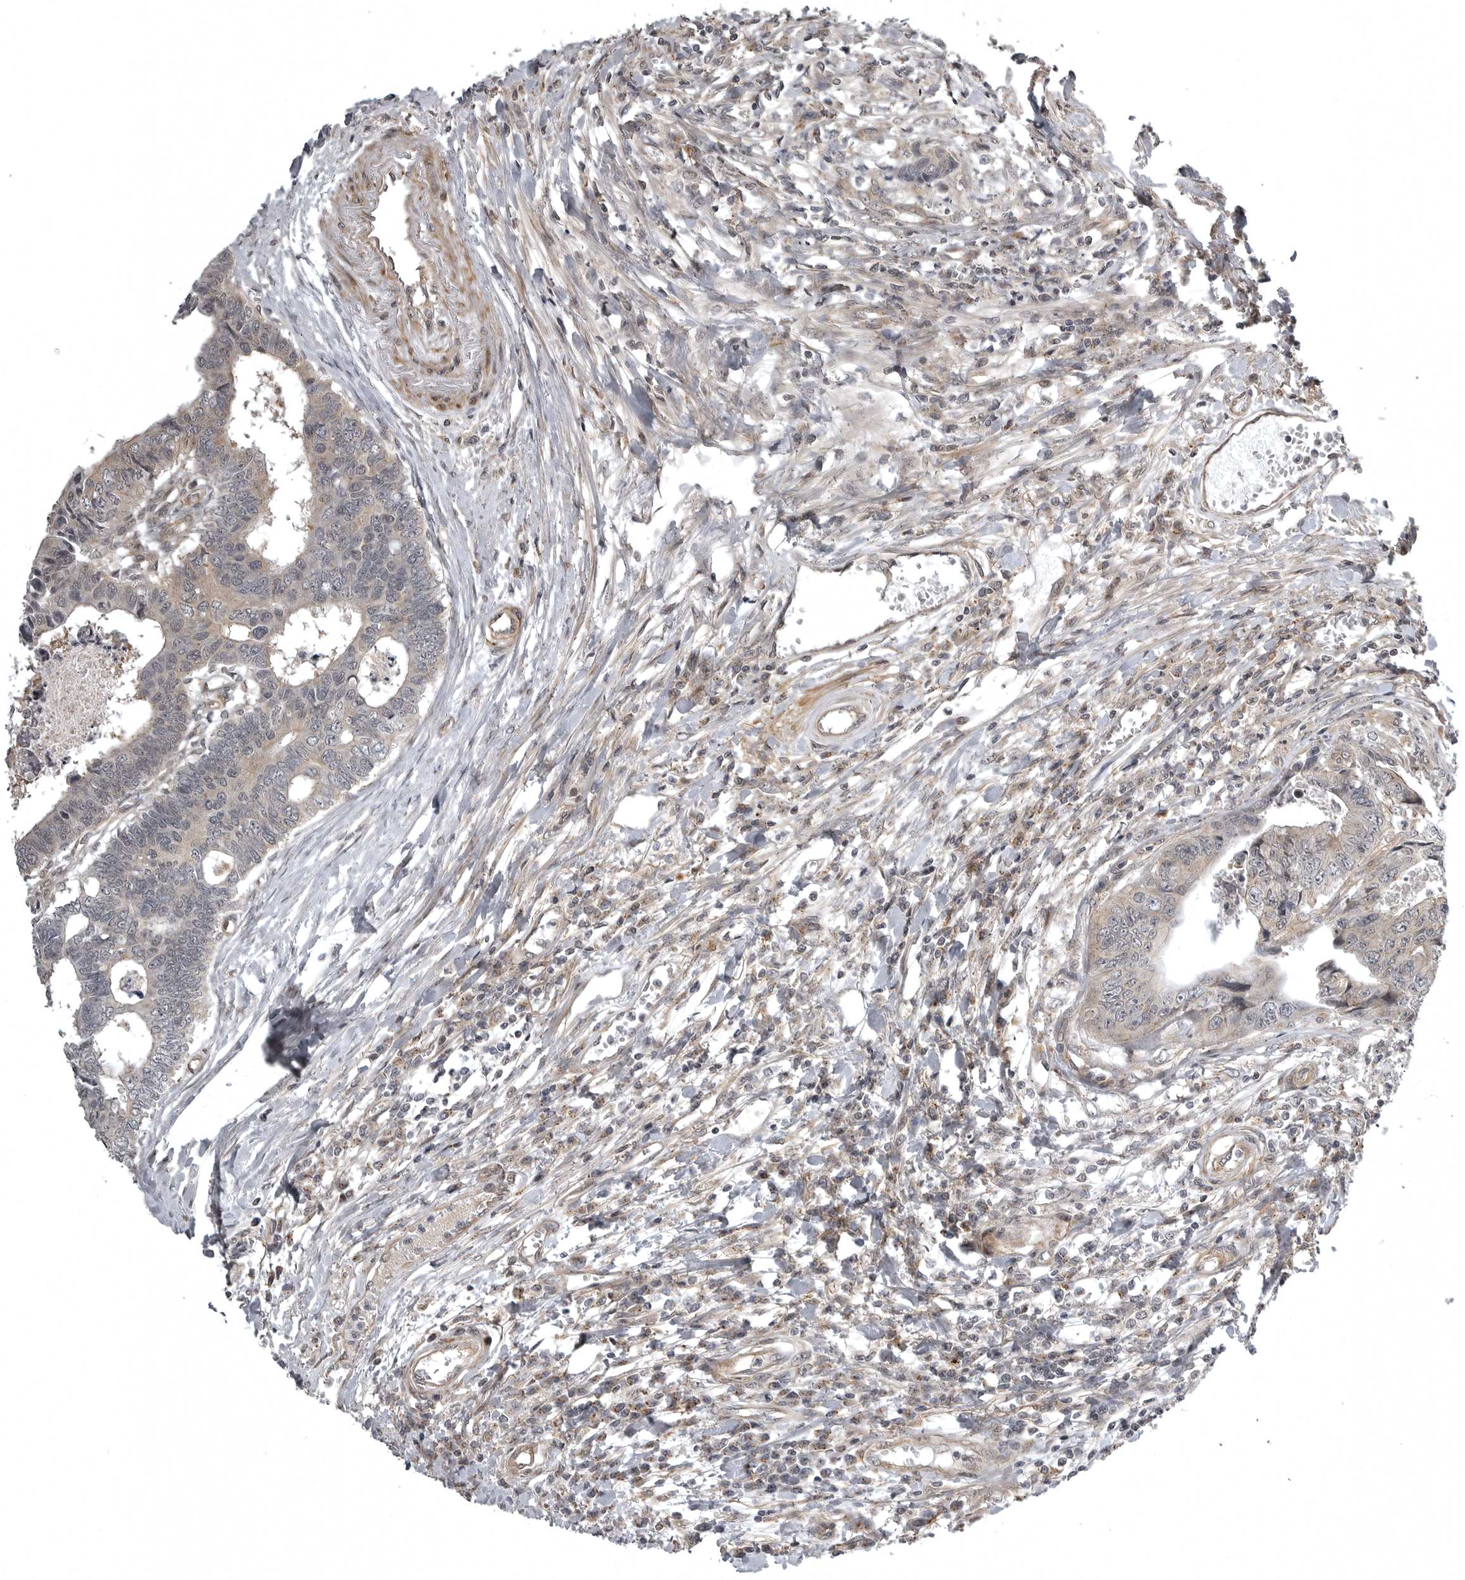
{"staining": {"intensity": "weak", "quantity": "25%-75%", "location": "cytoplasmic/membranous"}, "tissue": "colorectal cancer", "cell_type": "Tumor cells", "image_type": "cancer", "snomed": [{"axis": "morphology", "description": "Adenocarcinoma, NOS"}, {"axis": "topography", "description": "Rectum"}], "caption": "Human colorectal cancer stained with a protein marker reveals weak staining in tumor cells.", "gene": "SNX16", "patient": {"sex": "male", "age": 84}}